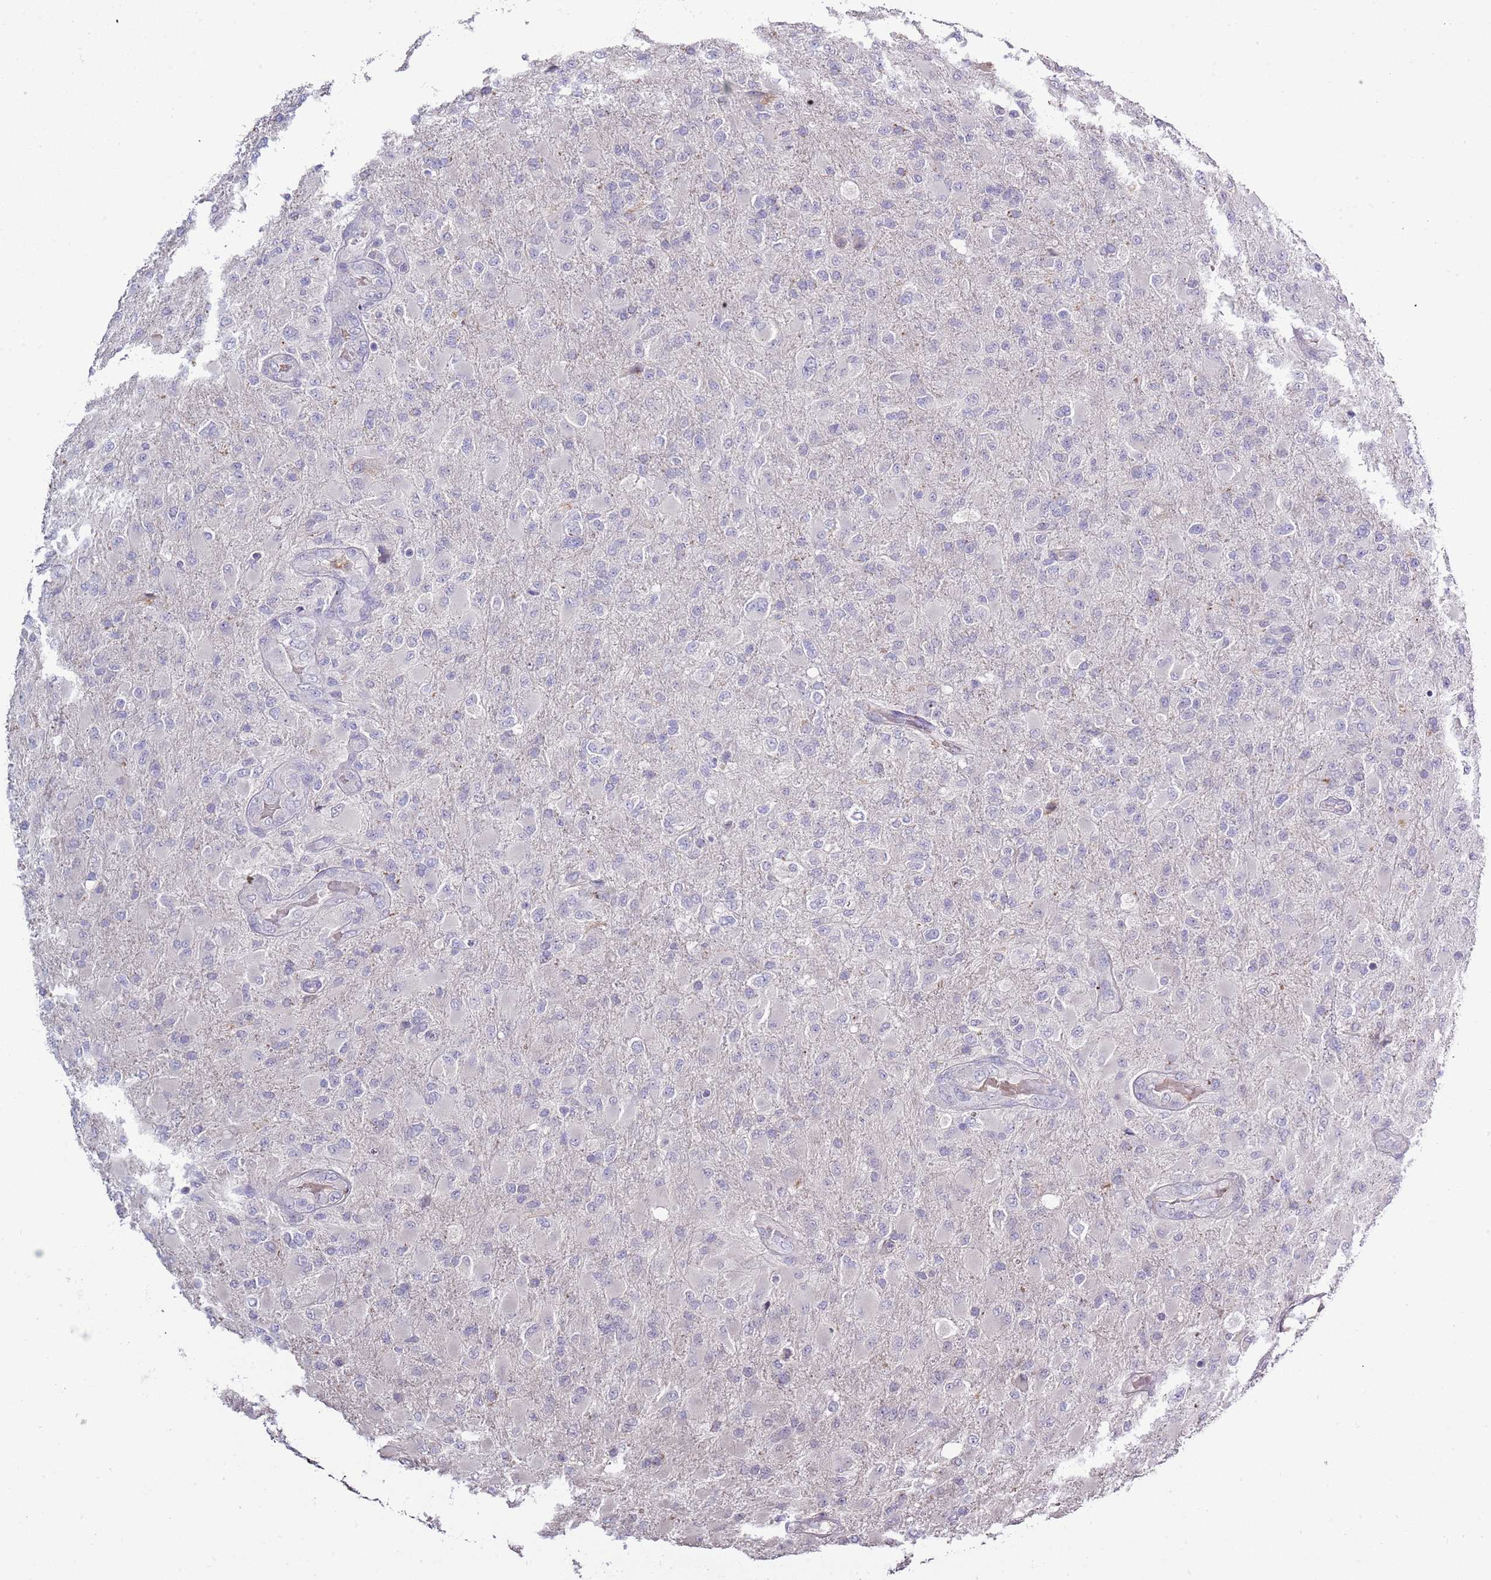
{"staining": {"intensity": "negative", "quantity": "none", "location": "none"}, "tissue": "glioma", "cell_type": "Tumor cells", "image_type": "cancer", "snomed": [{"axis": "morphology", "description": "Glioma, malignant, Low grade"}, {"axis": "topography", "description": "Brain"}], "caption": "This is an IHC histopathology image of human glioma. There is no positivity in tumor cells.", "gene": "P2RY13", "patient": {"sex": "male", "age": 65}}